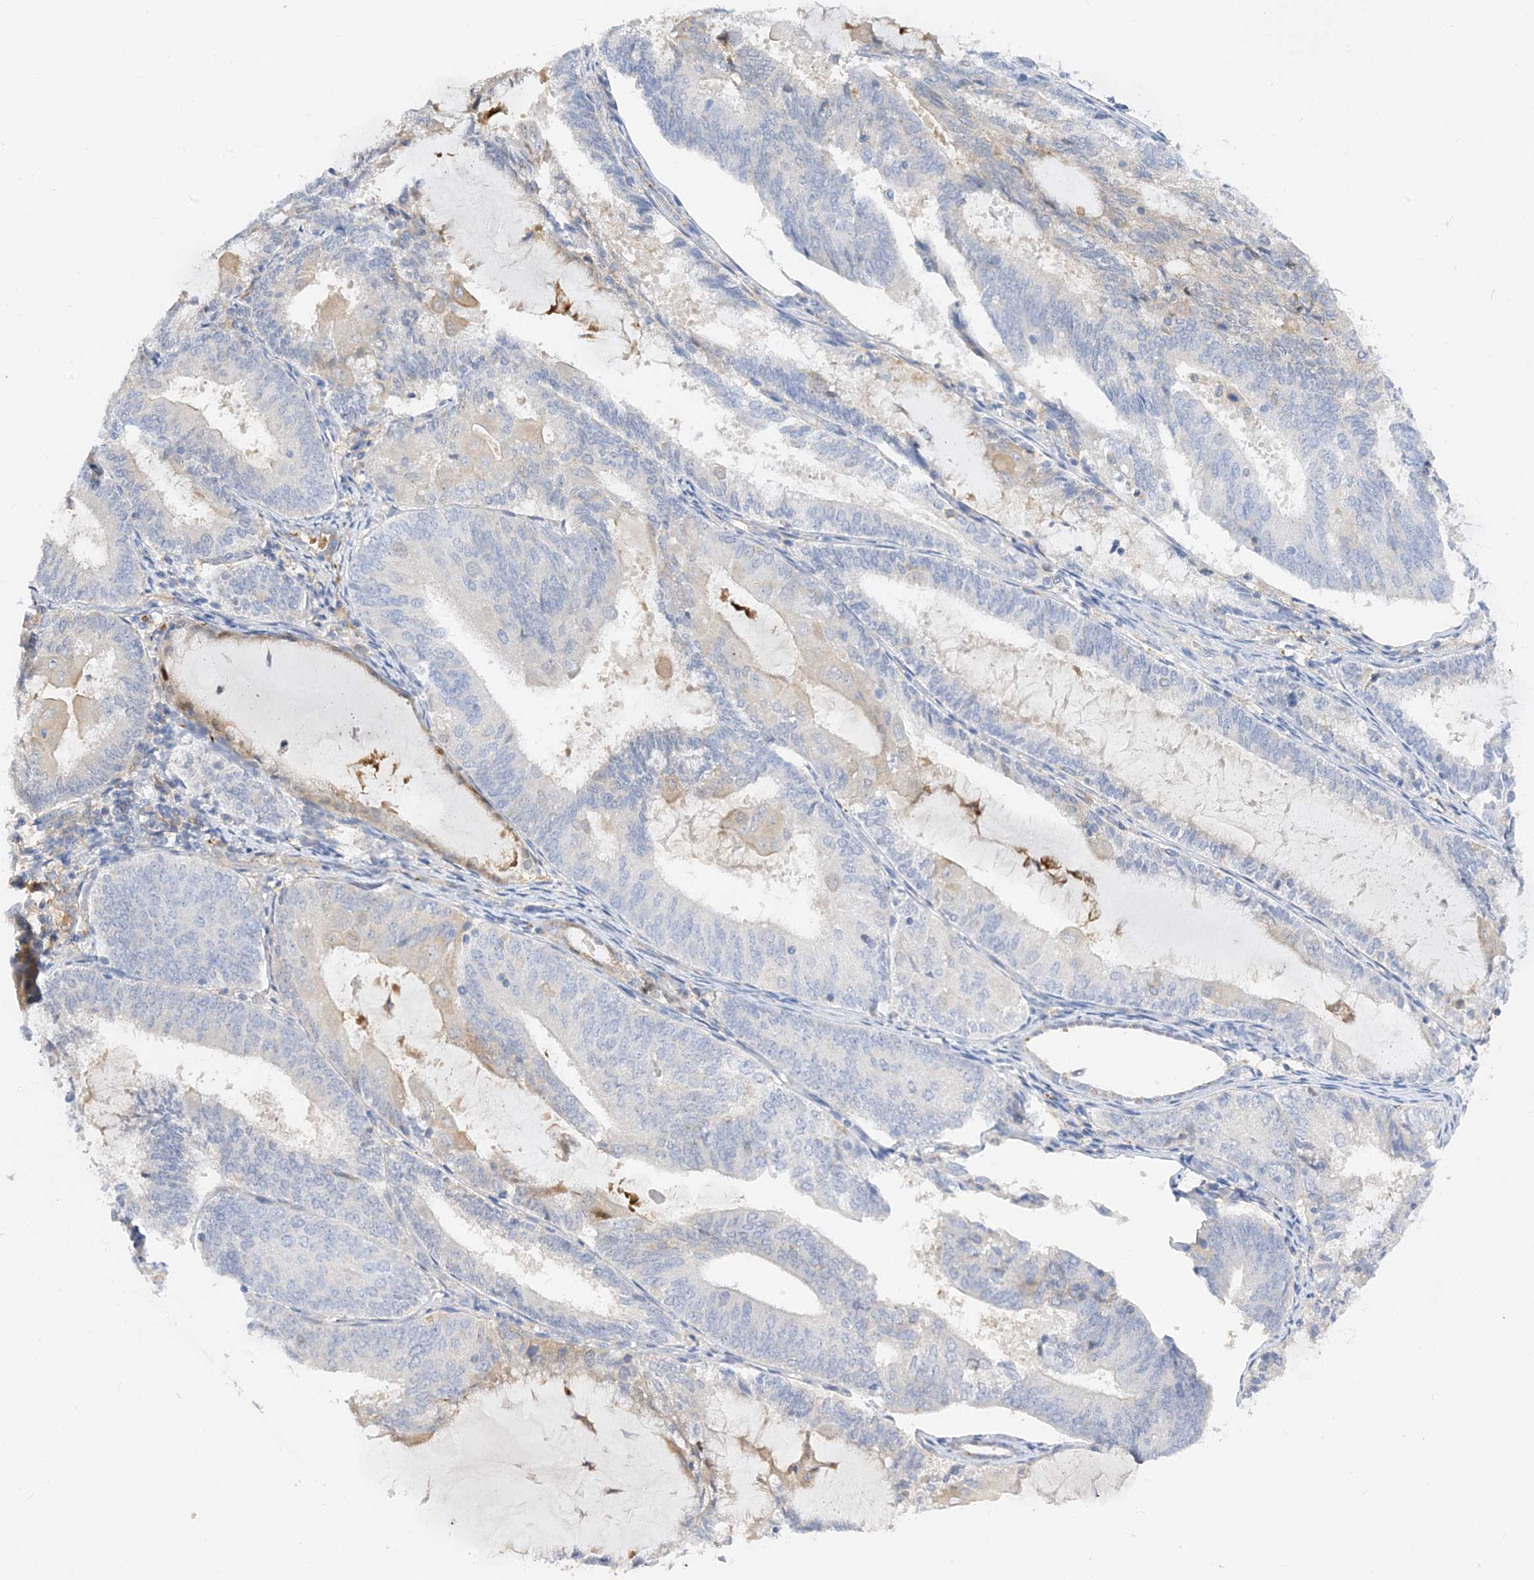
{"staining": {"intensity": "weak", "quantity": "<25%", "location": "cytoplasmic/membranous"}, "tissue": "endometrial cancer", "cell_type": "Tumor cells", "image_type": "cancer", "snomed": [{"axis": "morphology", "description": "Adenocarcinoma, NOS"}, {"axis": "topography", "description": "Endometrium"}], "caption": "Immunohistochemical staining of human adenocarcinoma (endometrial) exhibits no significant expression in tumor cells.", "gene": "ARV1", "patient": {"sex": "female", "age": 81}}